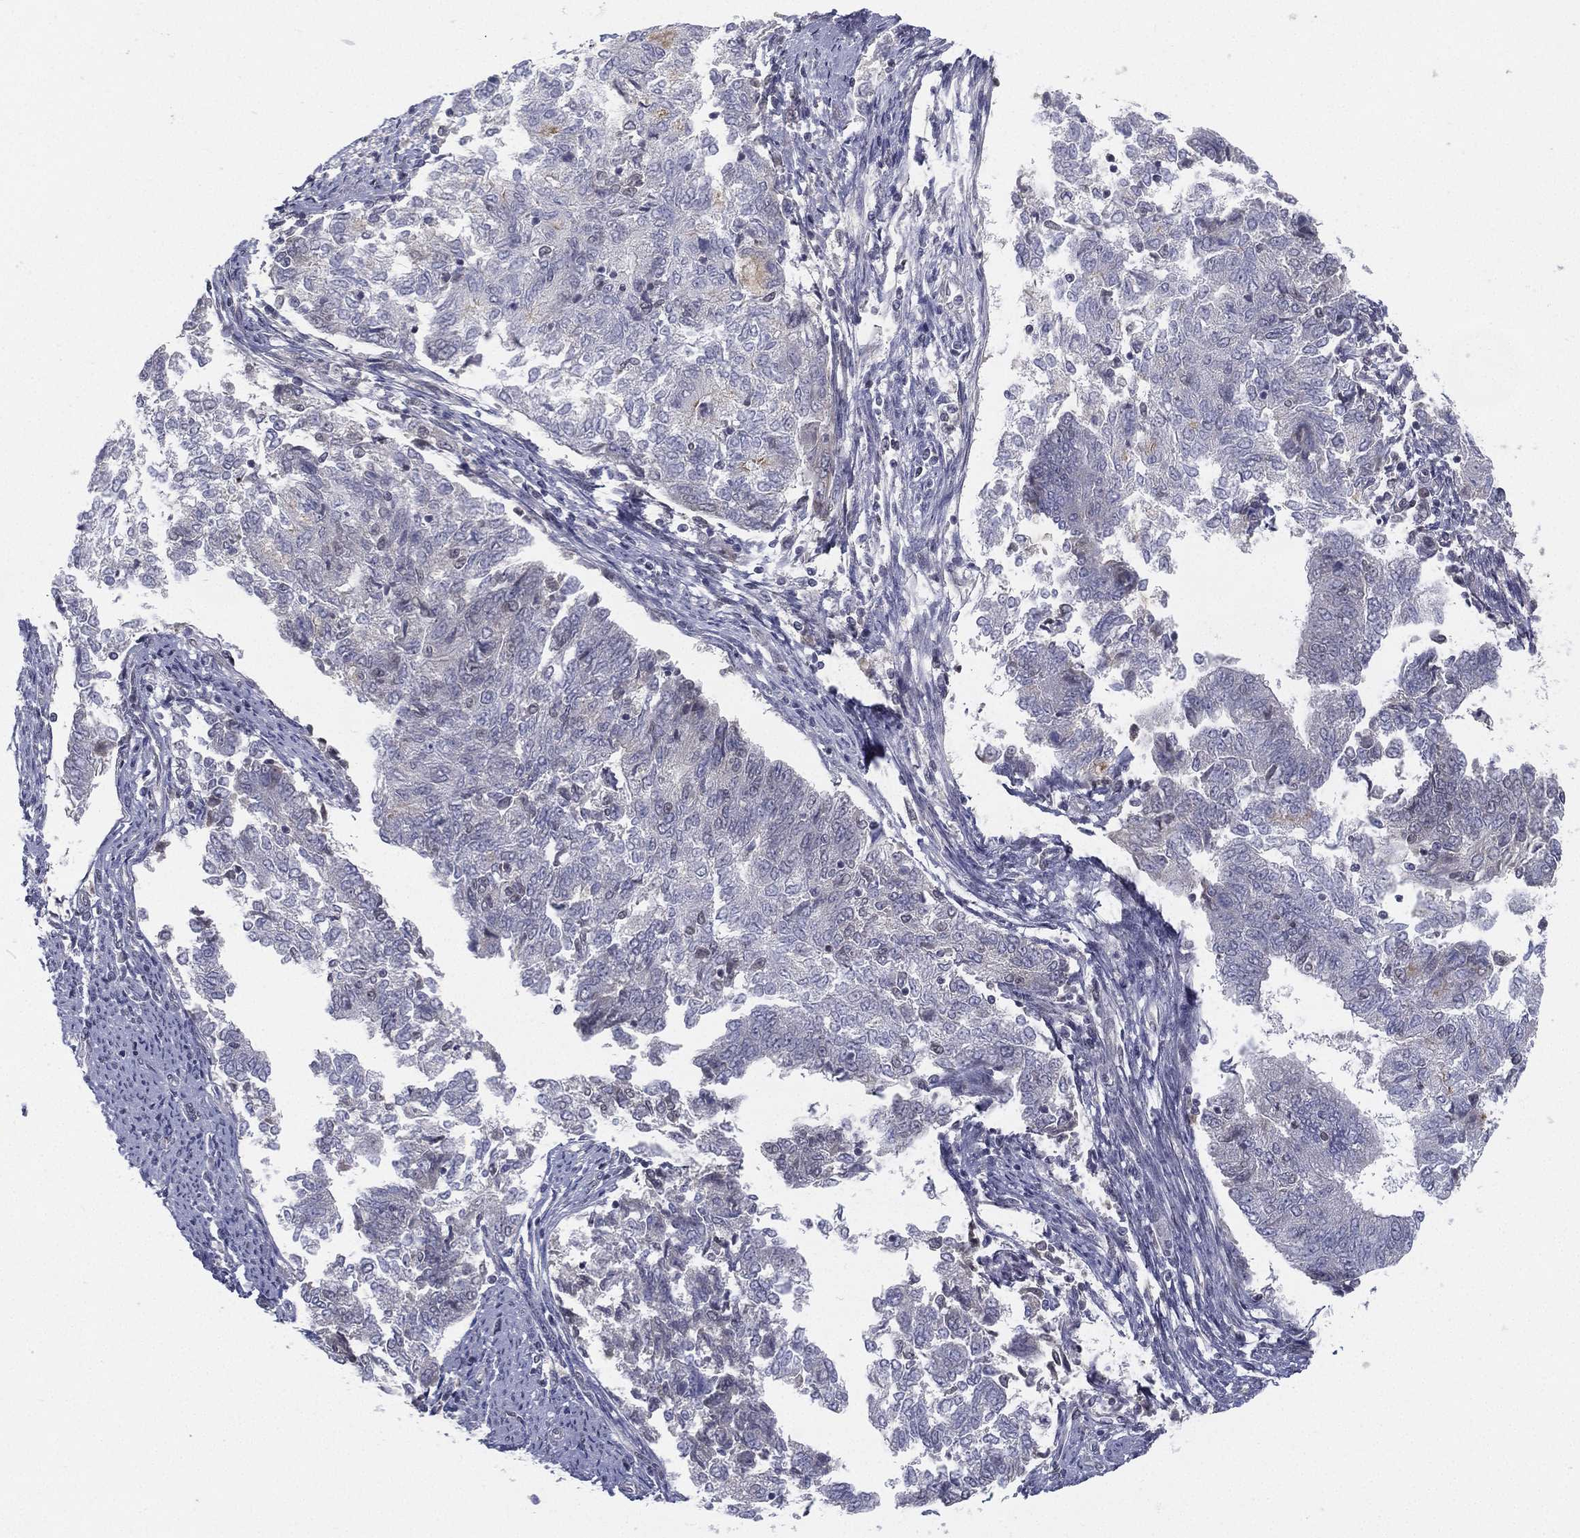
{"staining": {"intensity": "negative", "quantity": "none", "location": "none"}, "tissue": "endometrial cancer", "cell_type": "Tumor cells", "image_type": "cancer", "snomed": [{"axis": "morphology", "description": "Adenocarcinoma, NOS"}, {"axis": "topography", "description": "Endometrium"}], "caption": "The micrograph reveals no staining of tumor cells in endometrial adenocarcinoma. (DAB (3,3'-diaminobenzidine) immunohistochemistry (IHC), high magnification).", "gene": "MS4A8", "patient": {"sex": "female", "age": 65}}